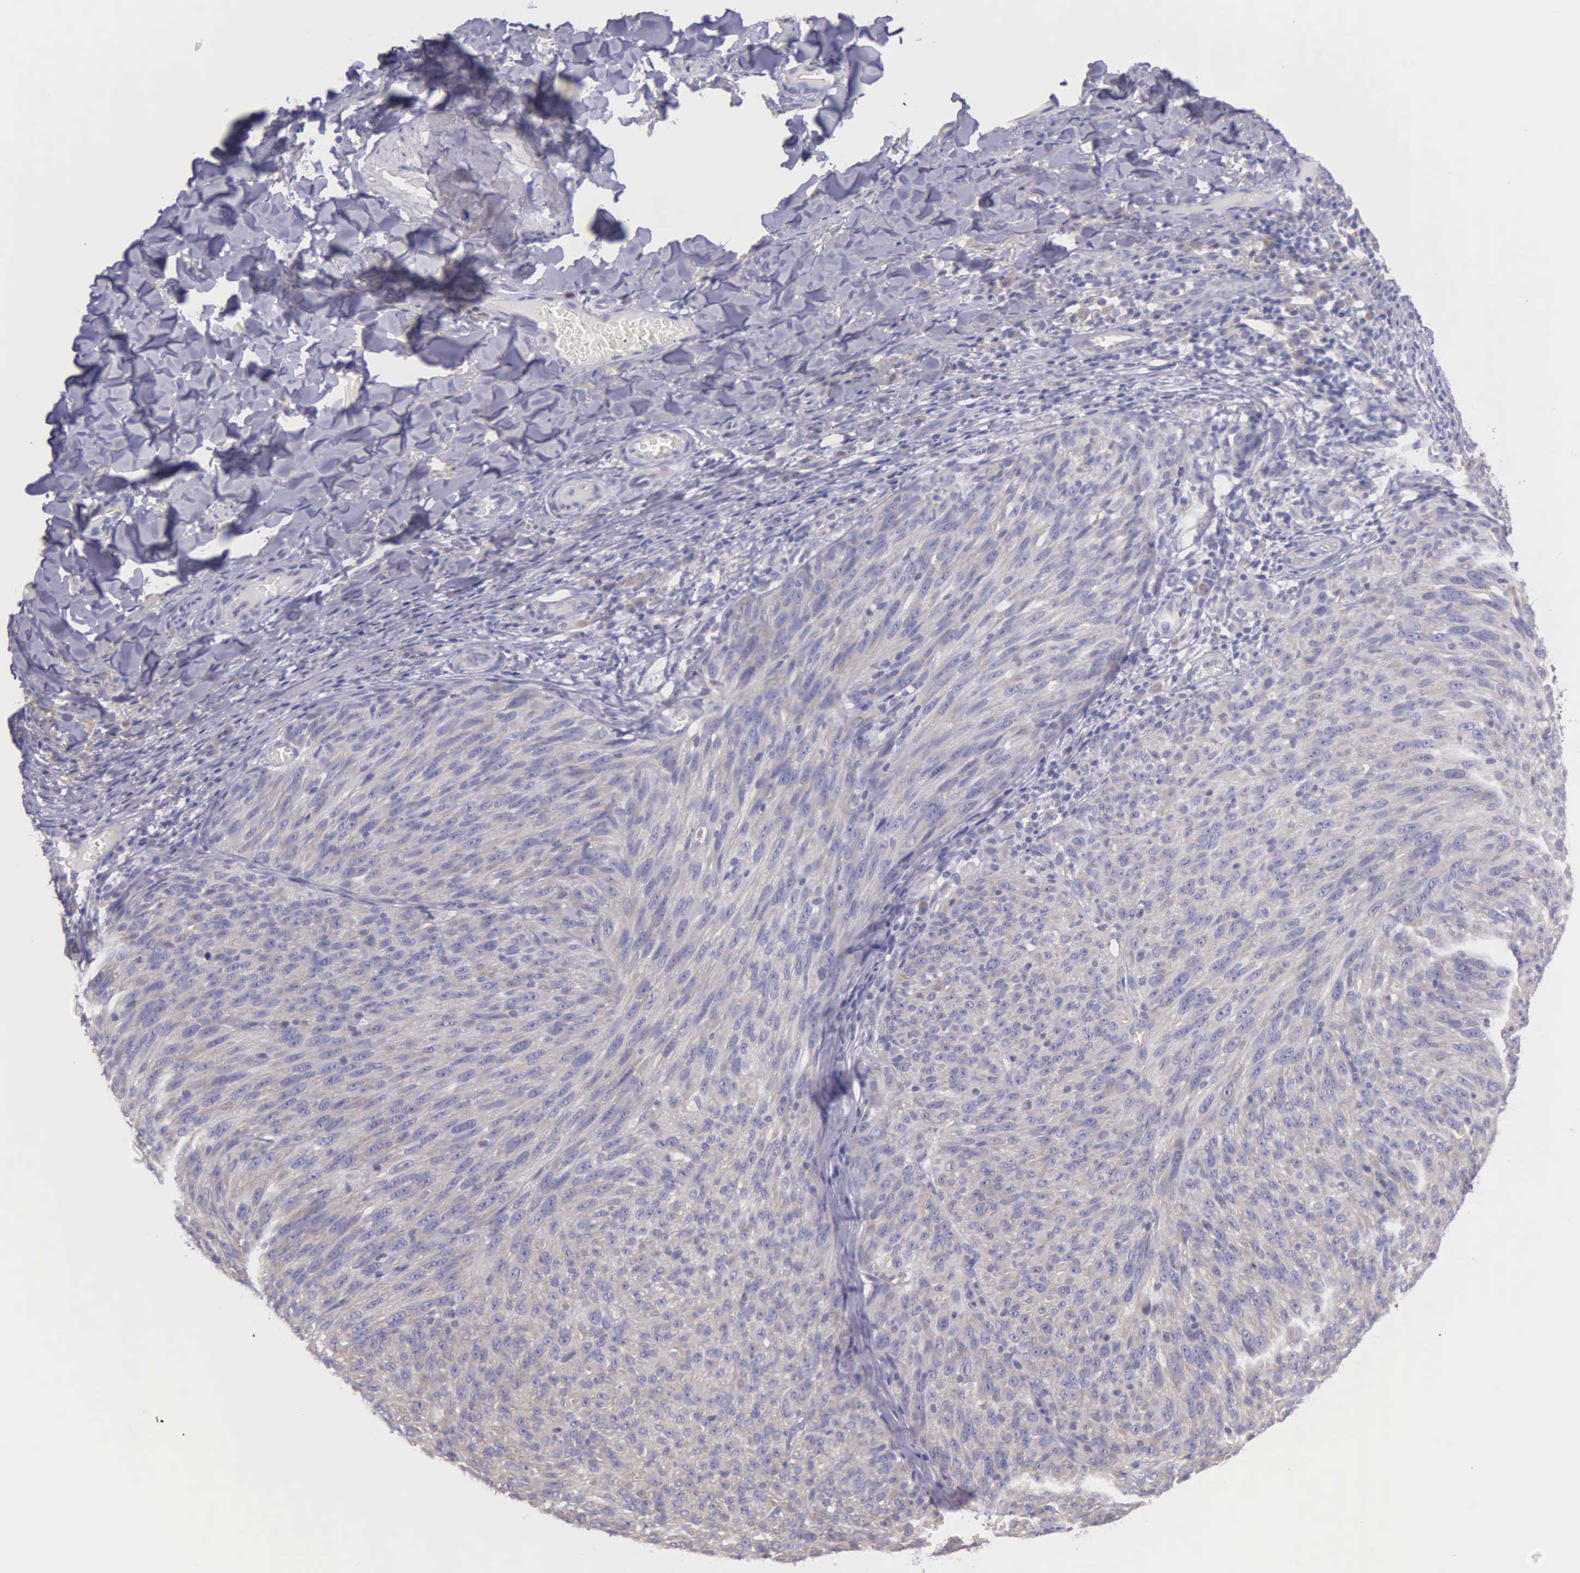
{"staining": {"intensity": "negative", "quantity": "none", "location": "none"}, "tissue": "melanoma", "cell_type": "Tumor cells", "image_type": "cancer", "snomed": [{"axis": "morphology", "description": "Malignant melanoma, NOS"}, {"axis": "topography", "description": "Skin"}], "caption": "Tumor cells show no significant expression in malignant melanoma.", "gene": "MIA2", "patient": {"sex": "male", "age": 76}}